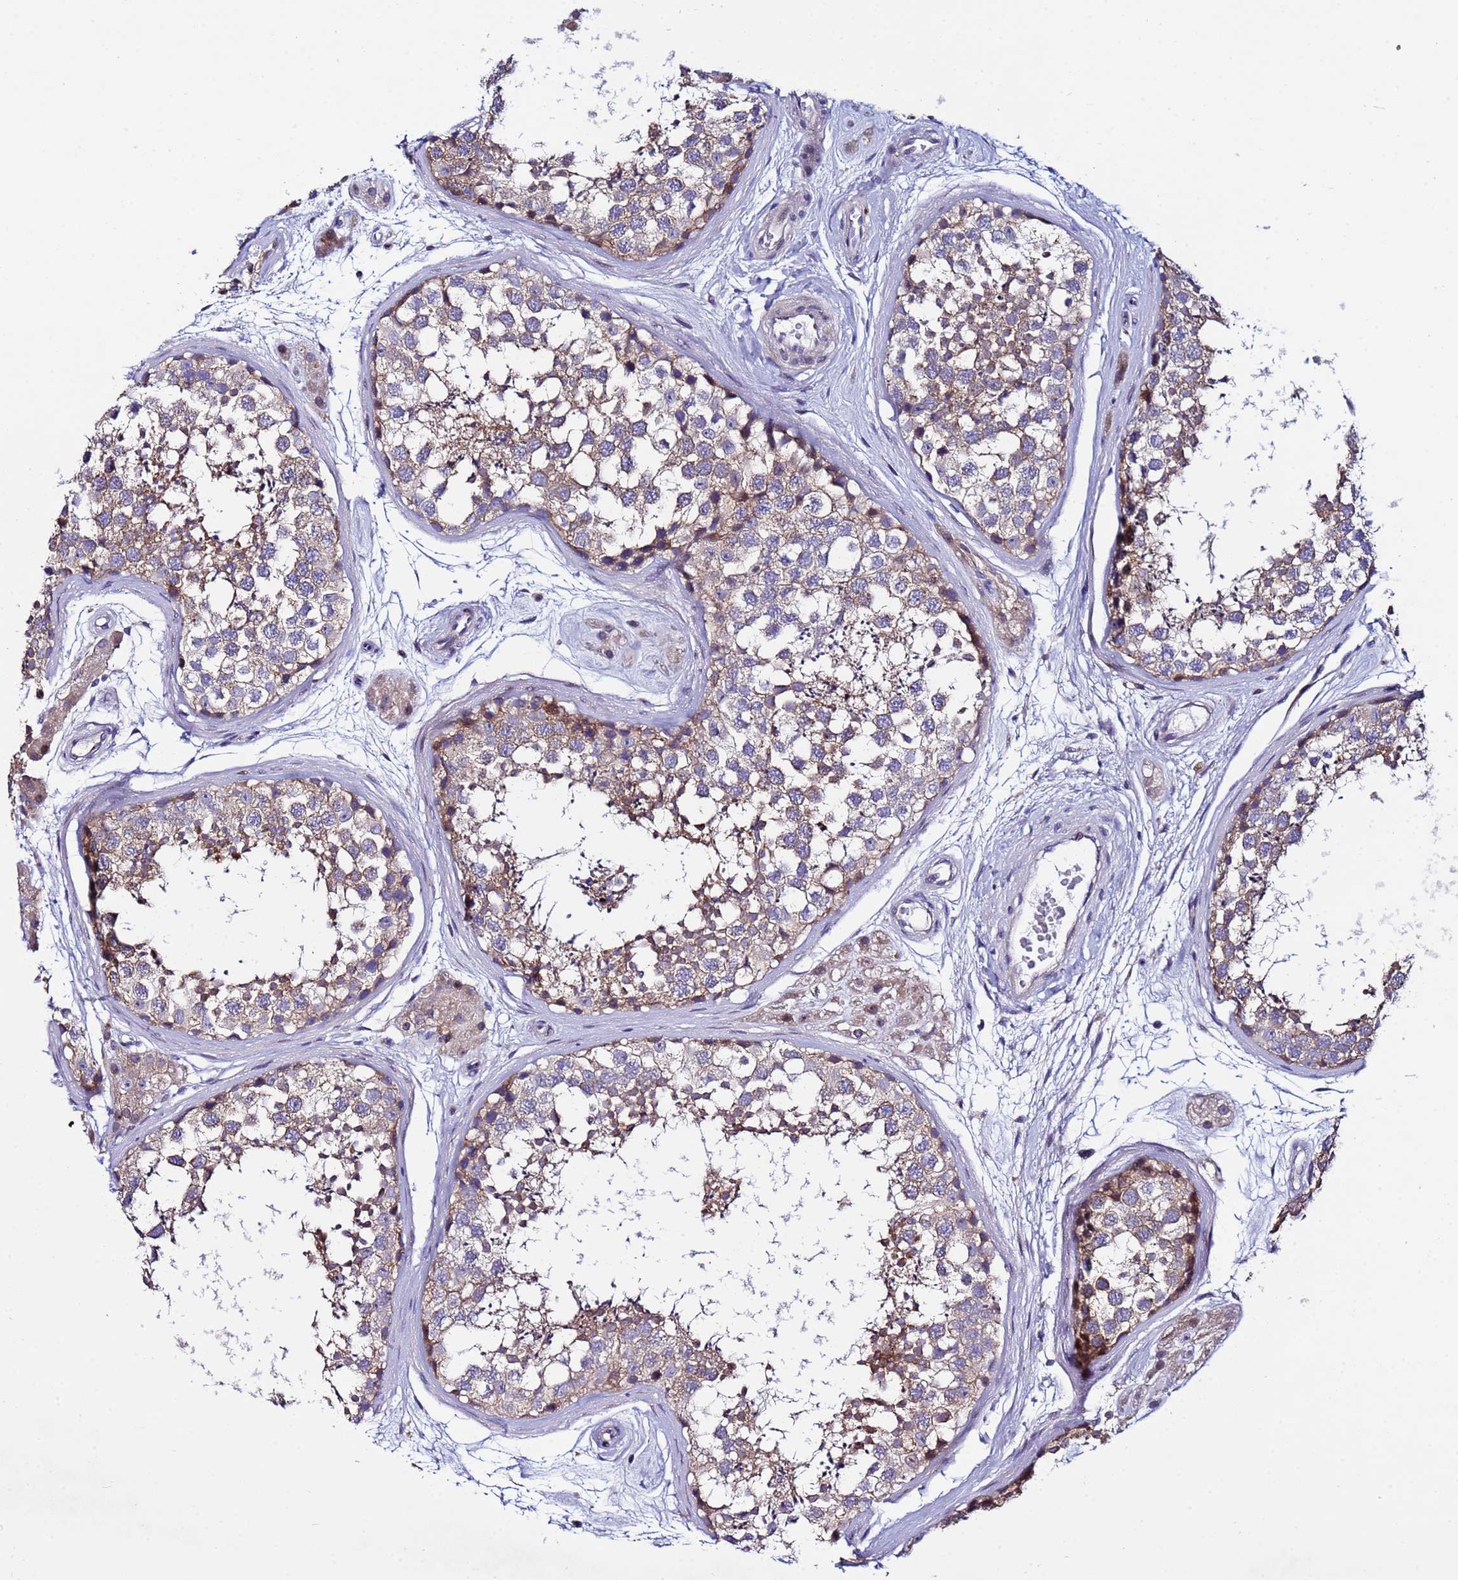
{"staining": {"intensity": "moderate", "quantity": "25%-75%", "location": "cytoplasmic/membranous"}, "tissue": "testis", "cell_type": "Cells in seminiferous ducts", "image_type": "normal", "snomed": [{"axis": "morphology", "description": "Normal tissue, NOS"}, {"axis": "topography", "description": "Testis"}], "caption": "Brown immunohistochemical staining in benign human testis reveals moderate cytoplasmic/membranous positivity in about 25%-75% of cells in seminiferous ducts. (DAB (3,3'-diaminobenzidine) IHC with brightfield microscopy, high magnification).", "gene": "IGSF11", "patient": {"sex": "male", "age": 56}}